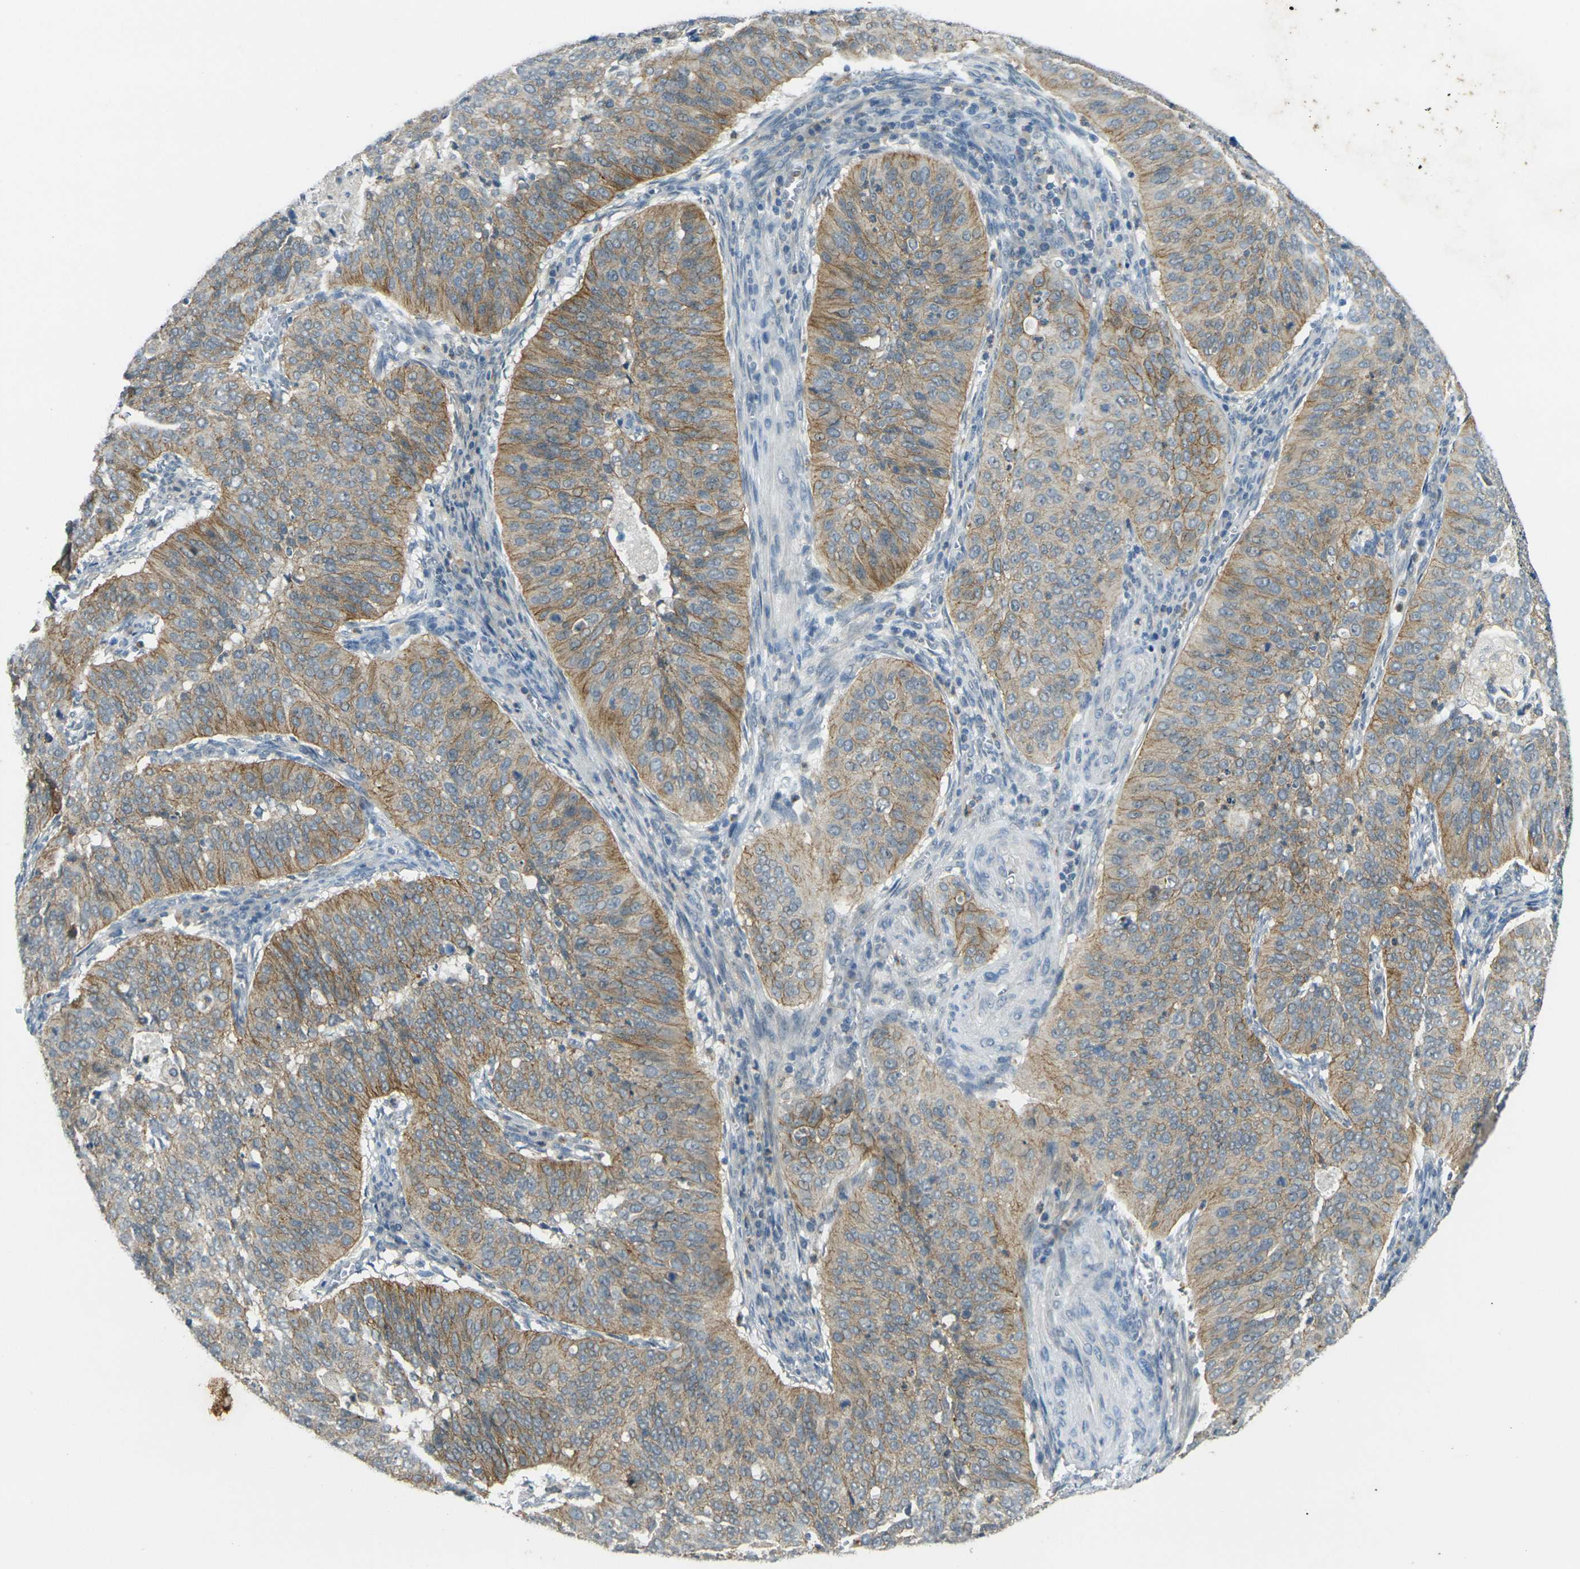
{"staining": {"intensity": "moderate", "quantity": ">75%", "location": "cytoplasmic/membranous"}, "tissue": "cervical cancer", "cell_type": "Tumor cells", "image_type": "cancer", "snomed": [{"axis": "morphology", "description": "Normal tissue, NOS"}, {"axis": "morphology", "description": "Squamous cell carcinoma, NOS"}, {"axis": "topography", "description": "Cervix"}], "caption": "Cervical cancer tissue exhibits moderate cytoplasmic/membranous staining in about >75% of tumor cells, visualized by immunohistochemistry.", "gene": "SPTBN2", "patient": {"sex": "female", "age": 39}}